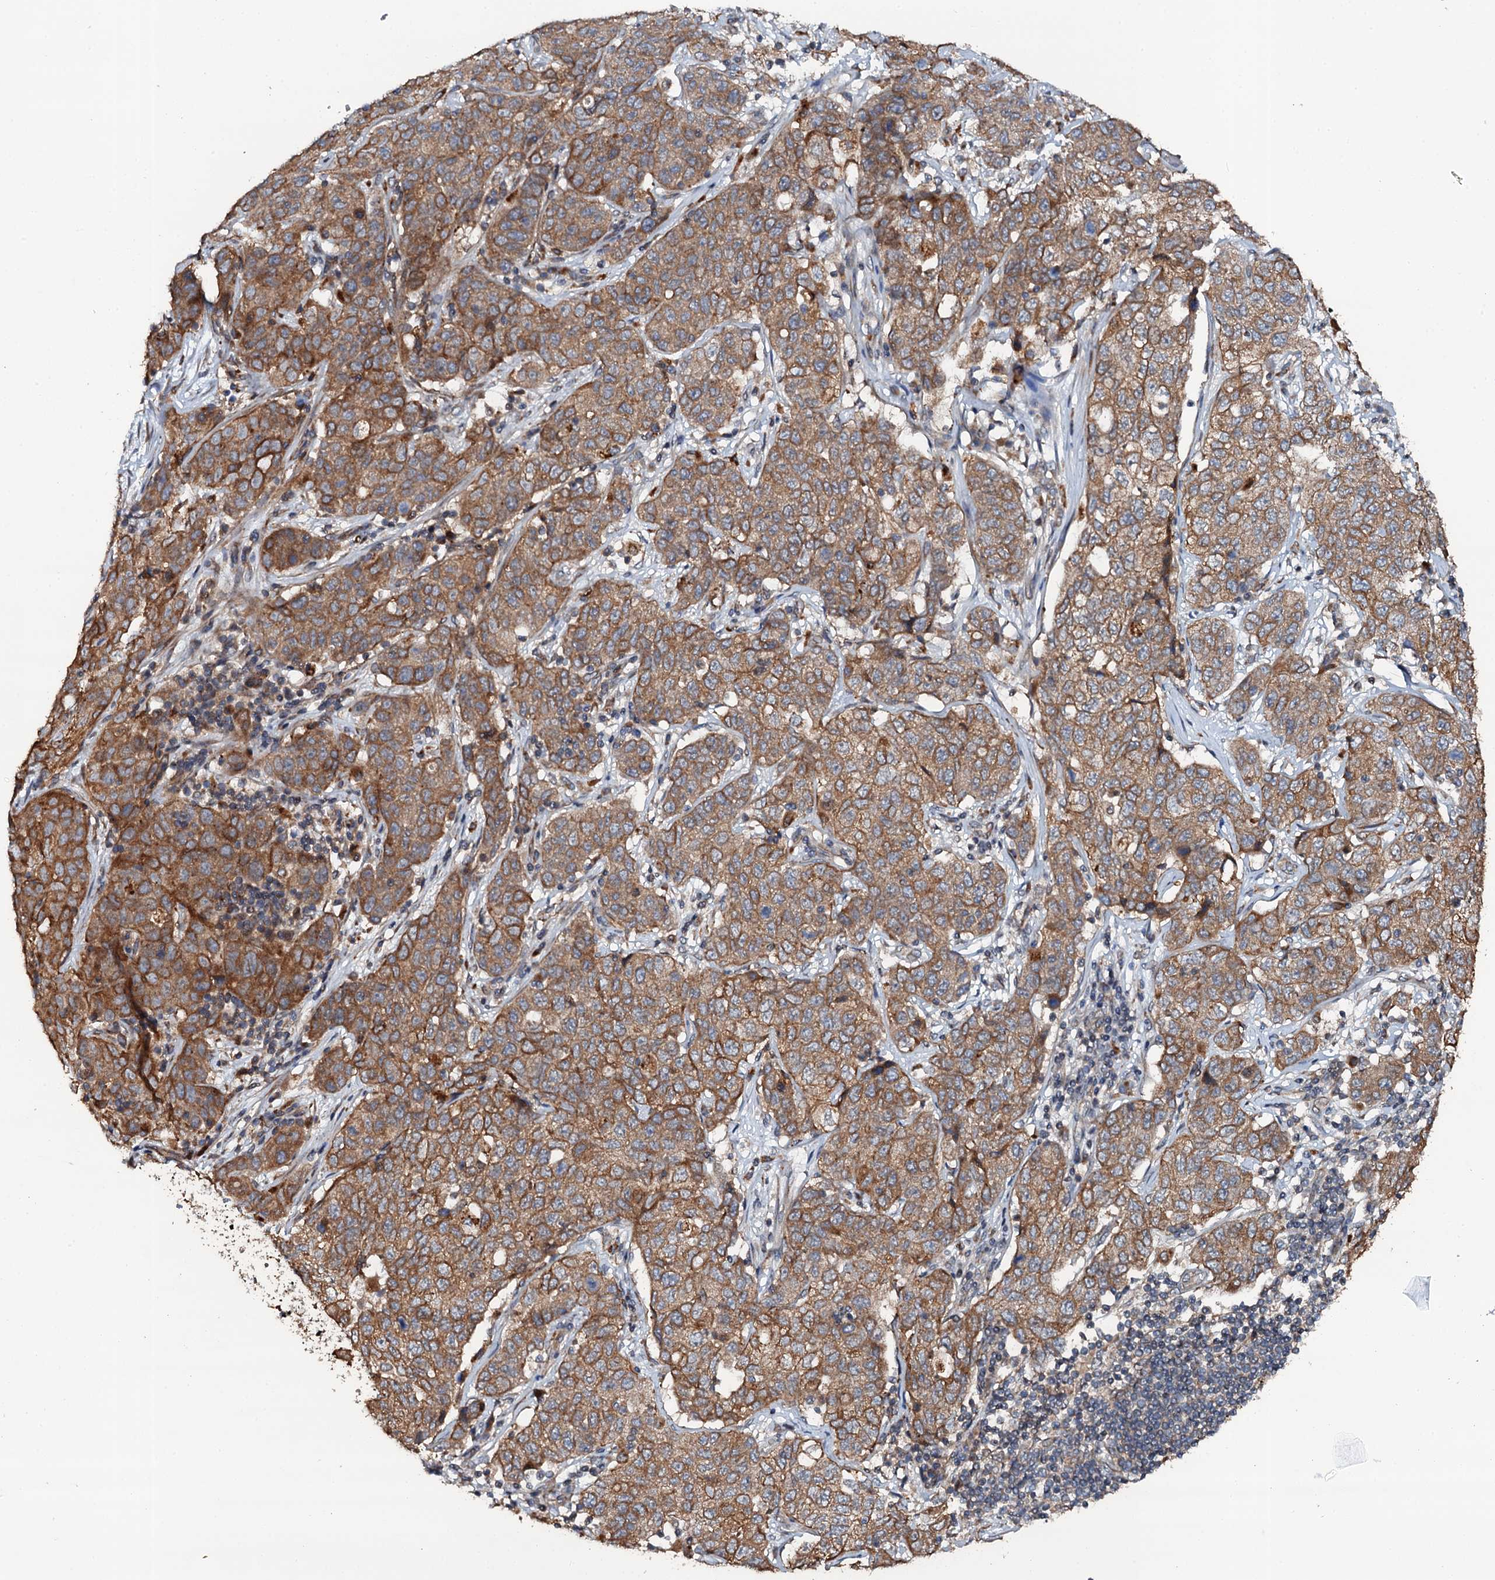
{"staining": {"intensity": "moderate", "quantity": ">75%", "location": "cytoplasmic/membranous"}, "tissue": "stomach cancer", "cell_type": "Tumor cells", "image_type": "cancer", "snomed": [{"axis": "morphology", "description": "Normal tissue, NOS"}, {"axis": "morphology", "description": "Adenocarcinoma, NOS"}, {"axis": "topography", "description": "Lymph node"}, {"axis": "topography", "description": "Stomach"}], "caption": "Moderate cytoplasmic/membranous expression for a protein is seen in about >75% of tumor cells of stomach adenocarcinoma using immunohistochemistry.", "gene": "GLCE", "patient": {"sex": "male", "age": 48}}